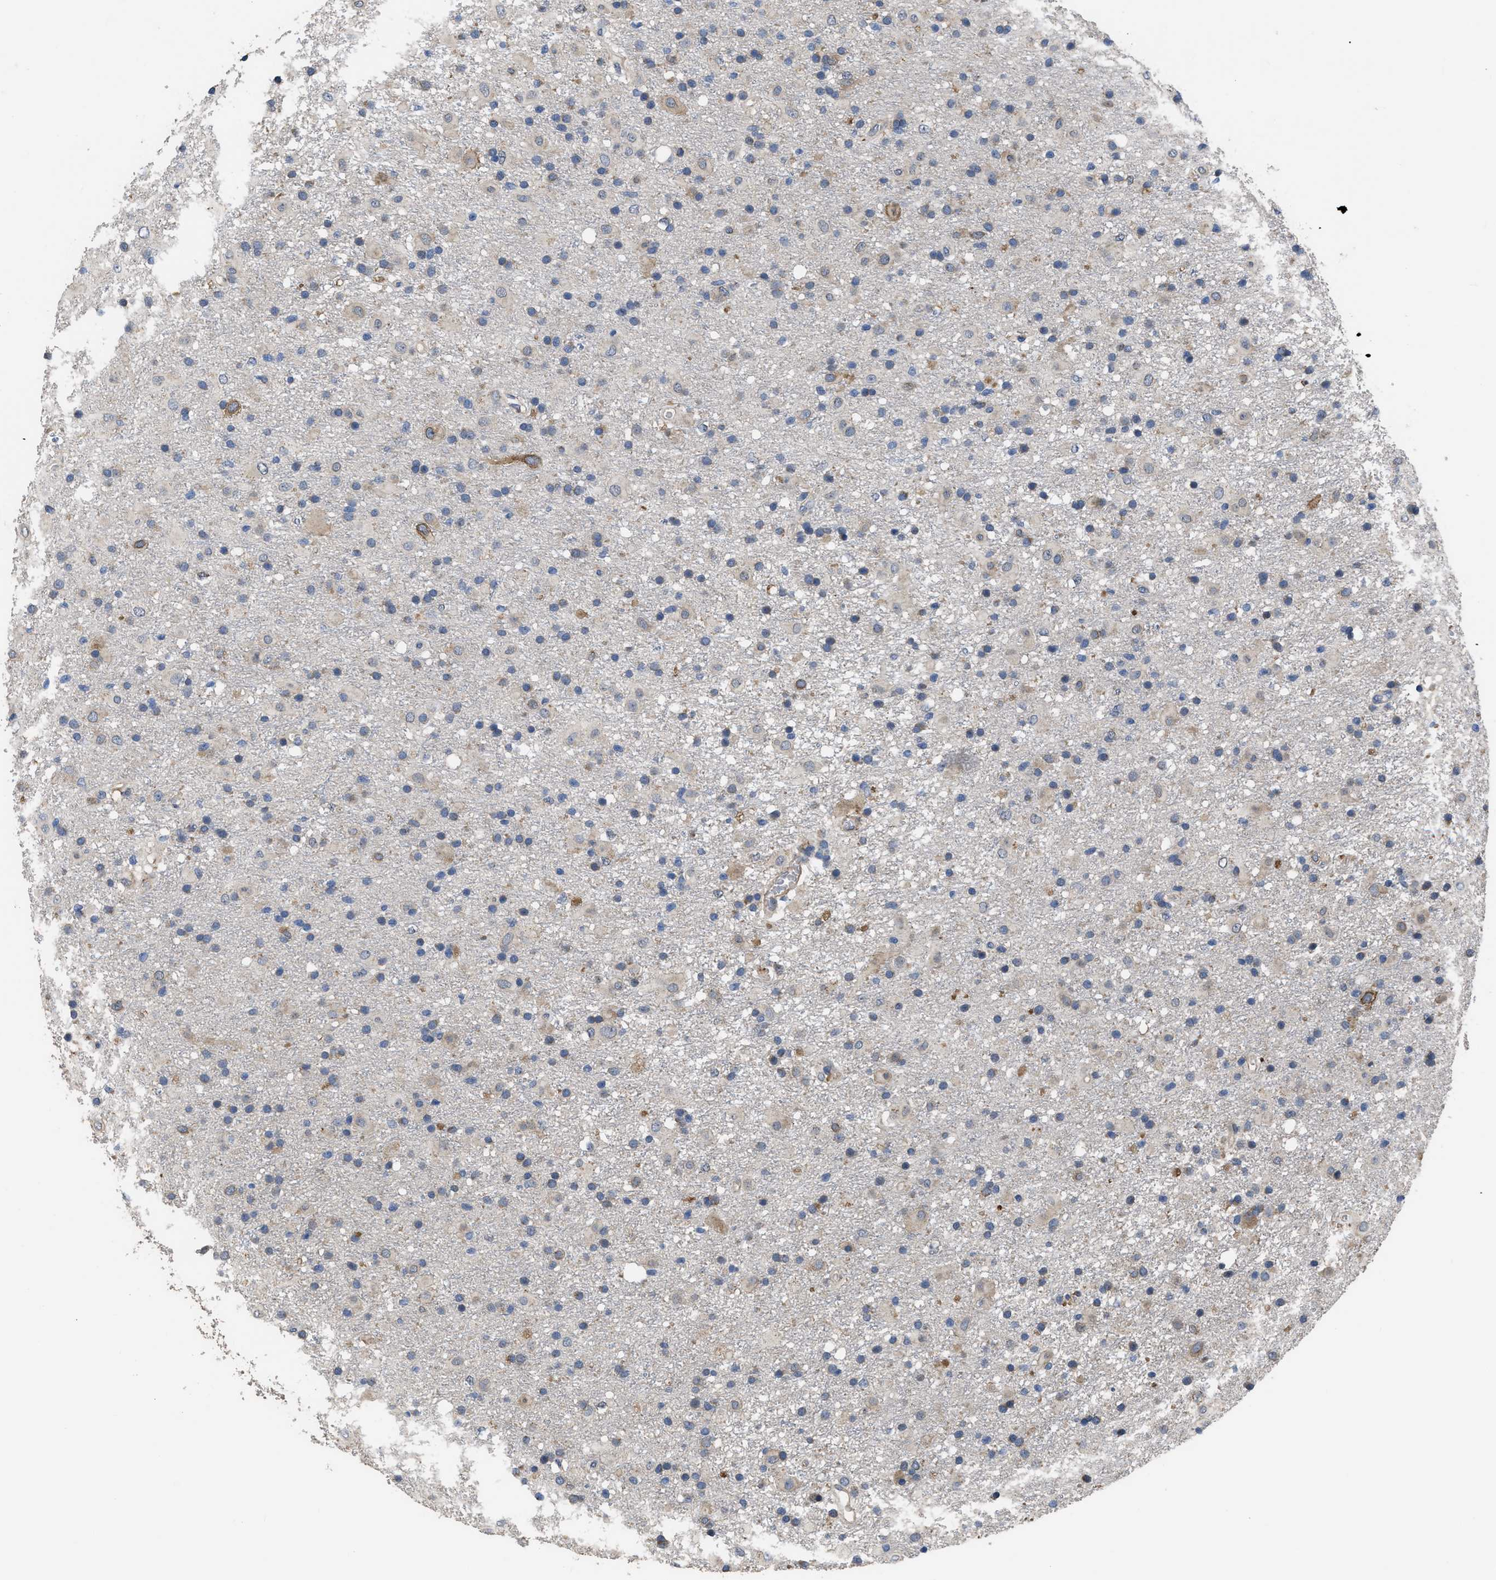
{"staining": {"intensity": "weak", "quantity": "<25%", "location": "cytoplasmic/membranous"}, "tissue": "glioma", "cell_type": "Tumor cells", "image_type": "cancer", "snomed": [{"axis": "morphology", "description": "Glioma, malignant, Low grade"}, {"axis": "topography", "description": "Brain"}], "caption": "This is an immunohistochemistry (IHC) image of glioma. There is no expression in tumor cells.", "gene": "SQLE", "patient": {"sex": "male", "age": 65}}